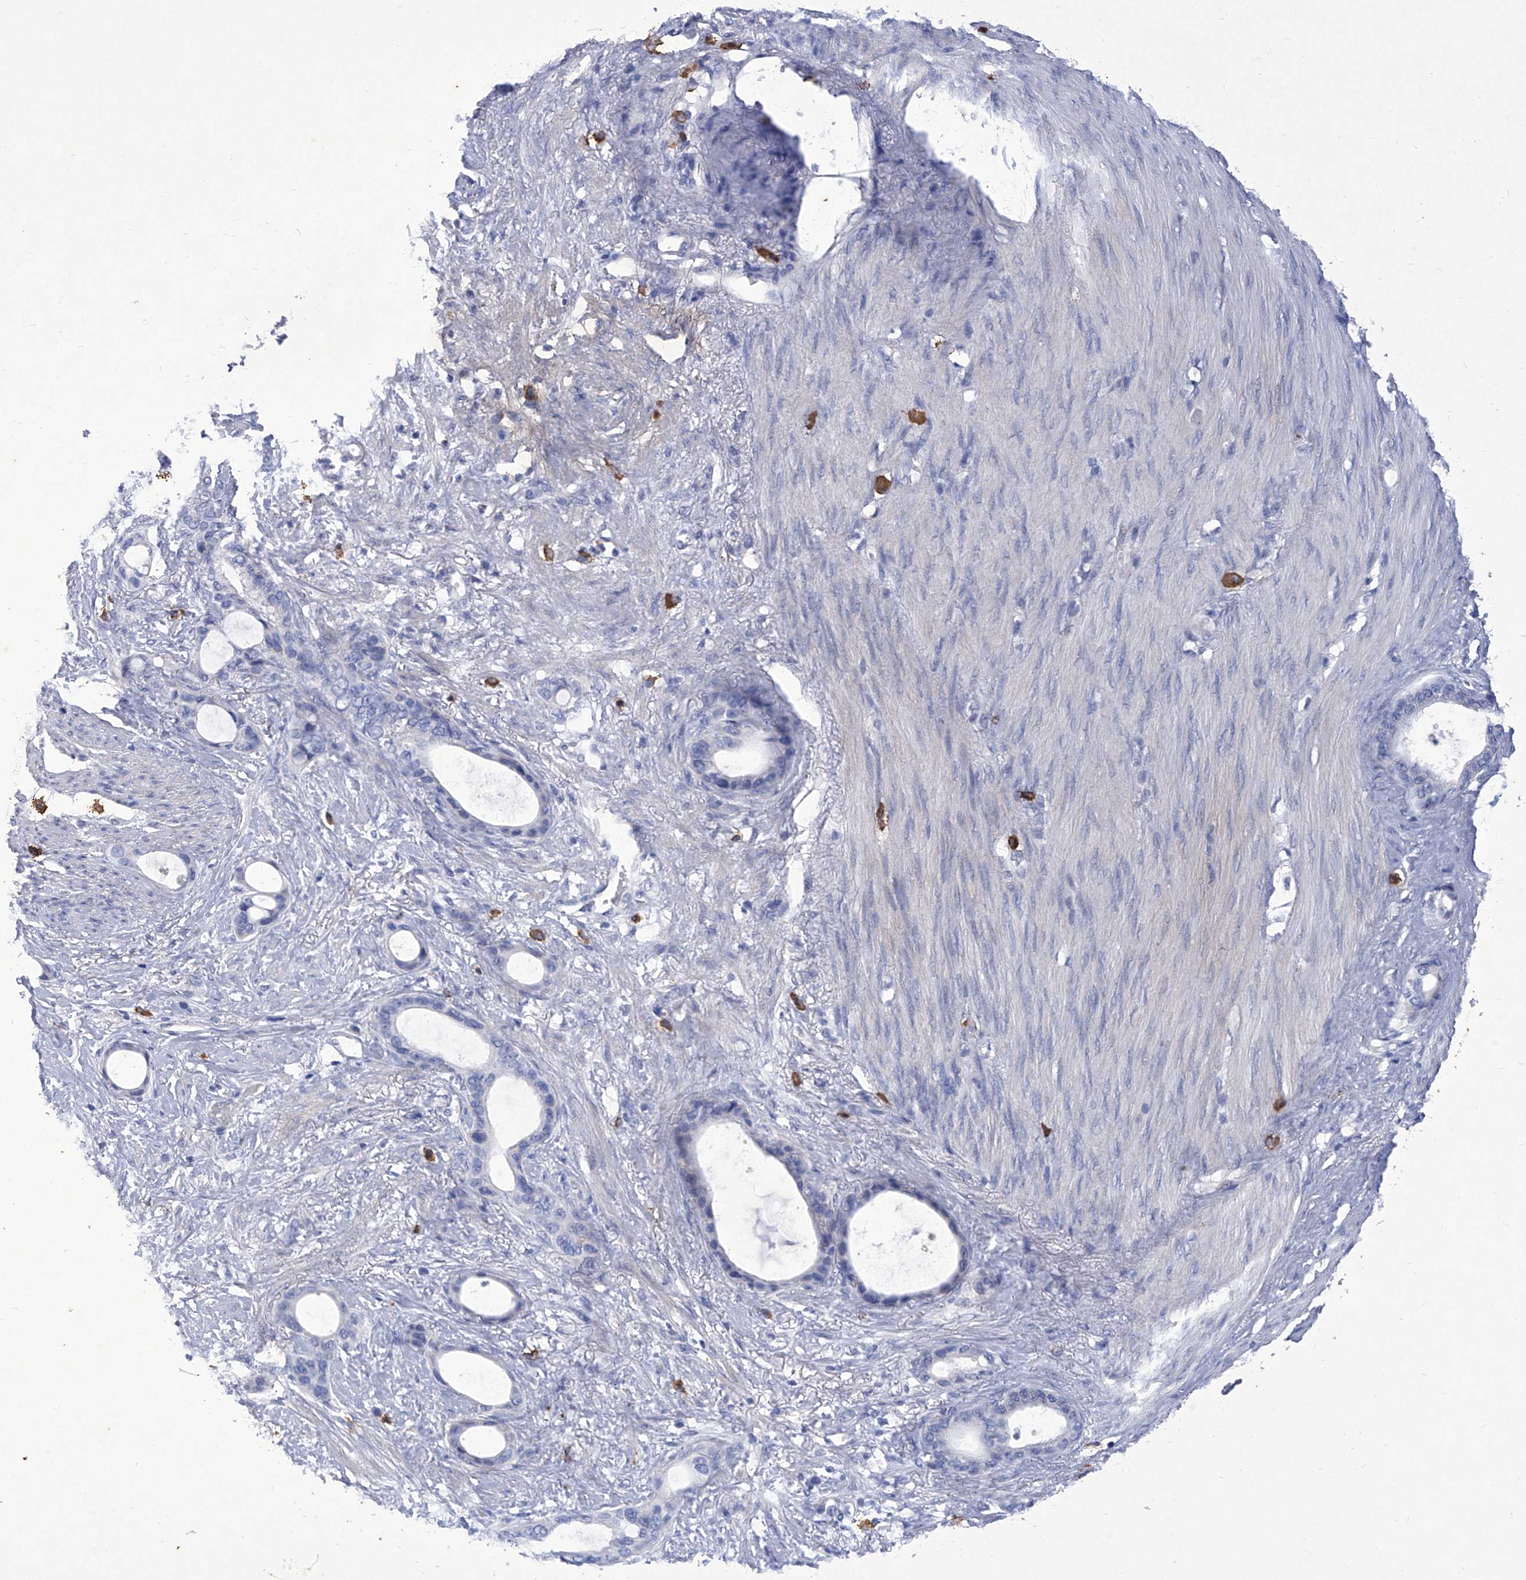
{"staining": {"intensity": "negative", "quantity": "none", "location": "none"}, "tissue": "stomach cancer", "cell_type": "Tumor cells", "image_type": "cancer", "snomed": [{"axis": "morphology", "description": "Adenocarcinoma, NOS"}, {"axis": "topography", "description": "Stomach"}], "caption": "Immunohistochemical staining of human stomach adenocarcinoma reveals no significant staining in tumor cells.", "gene": "IFNL2", "patient": {"sex": "female", "age": 75}}